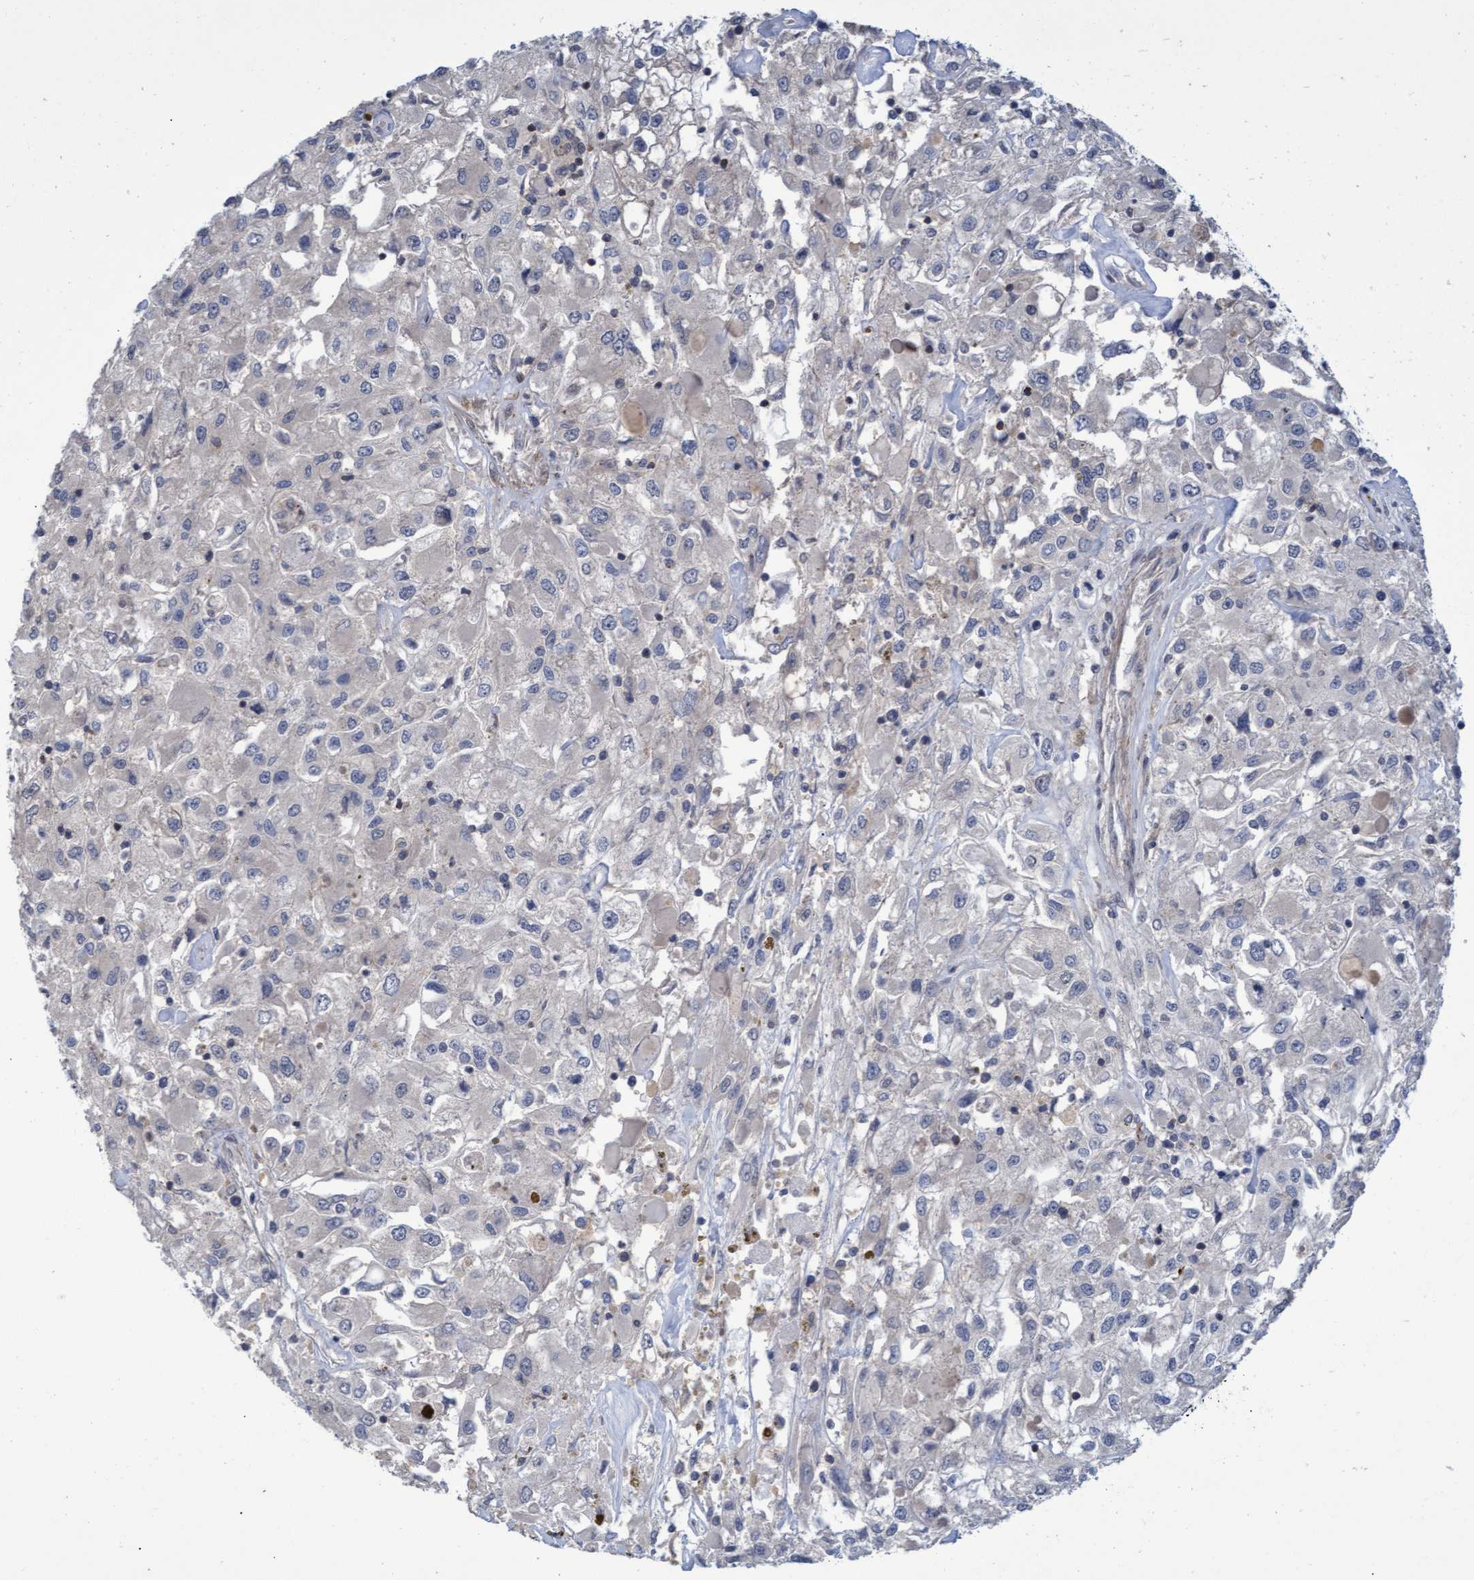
{"staining": {"intensity": "negative", "quantity": "none", "location": "none"}, "tissue": "renal cancer", "cell_type": "Tumor cells", "image_type": "cancer", "snomed": [{"axis": "morphology", "description": "Adenocarcinoma, NOS"}, {"axis": "topography", "description": "Kidney"}], "caption": "High magnification brightfield microscopy of renal cancer (adenocarcinoma) stained with DAB (brown) and counterstained with hematoxylin (blue): tumor cells show no significant staining. (Stains: DAB (3,3'-diaminobenzidine) IHC with hematoxylin counter stain, Microscopy: brightfield microscopy at high magnification).", "gene": "NAA15", "patient": {"sex": "female", "age": 52}}